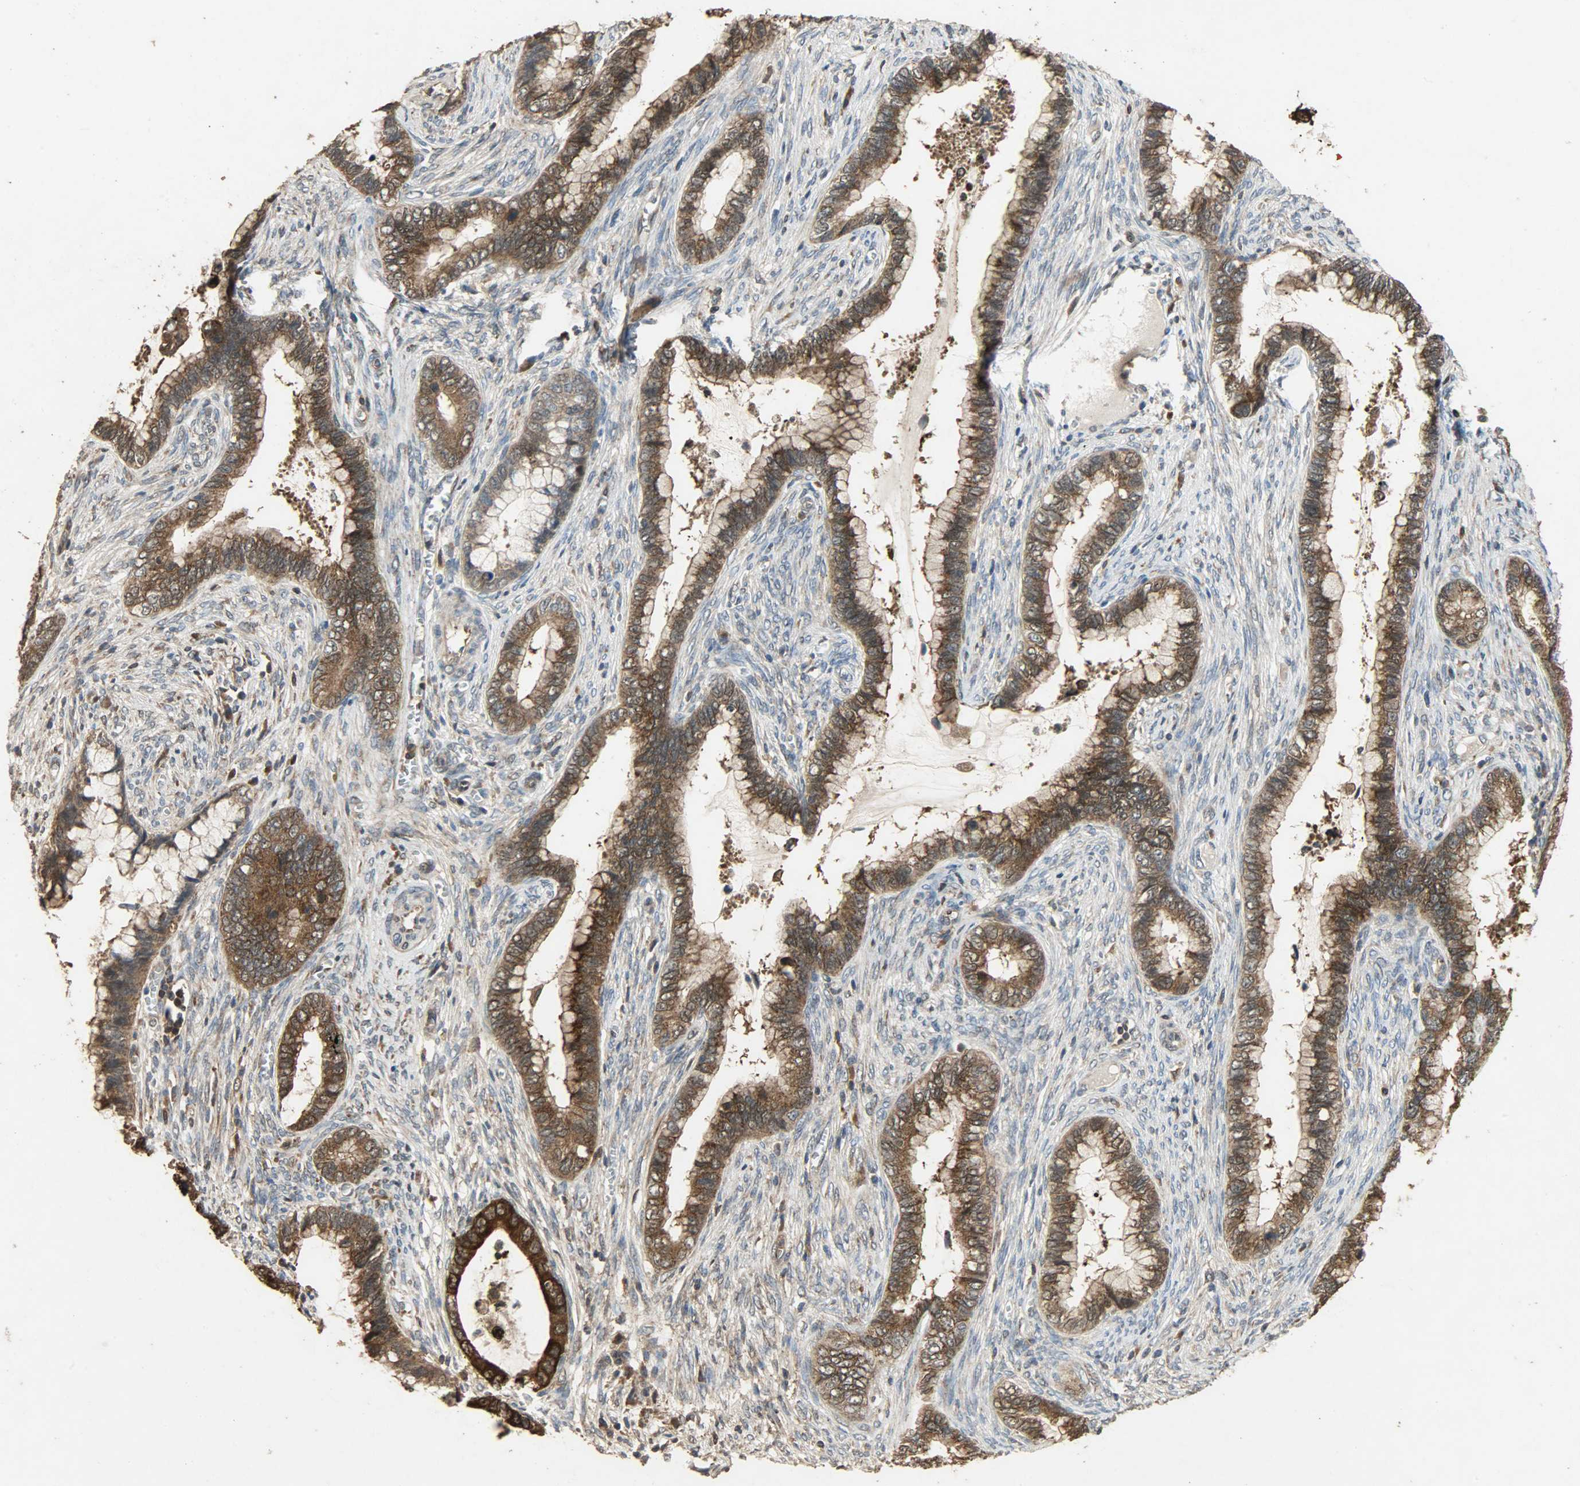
{"staining": {"intensity": "strong", "quantity": ">75%", "location": "cytoplasmic/membranous"}, "tissue": "cervical cancer", "cell_type": "Tumor cells", "image_type": "cancer", "snomed": [{"axis": "morphology", "description": "Adenocarcinoma, NOS"}, {"axis": "topography", "description": "Cervix"}], "caption": "Cervical adenocarcinoma stained for a protein exhibits strong cytoplasmic/membranous positivity in tumor cells.", "gene": "CDKN2C", "patient": {"sex": "female", "age": 44}}